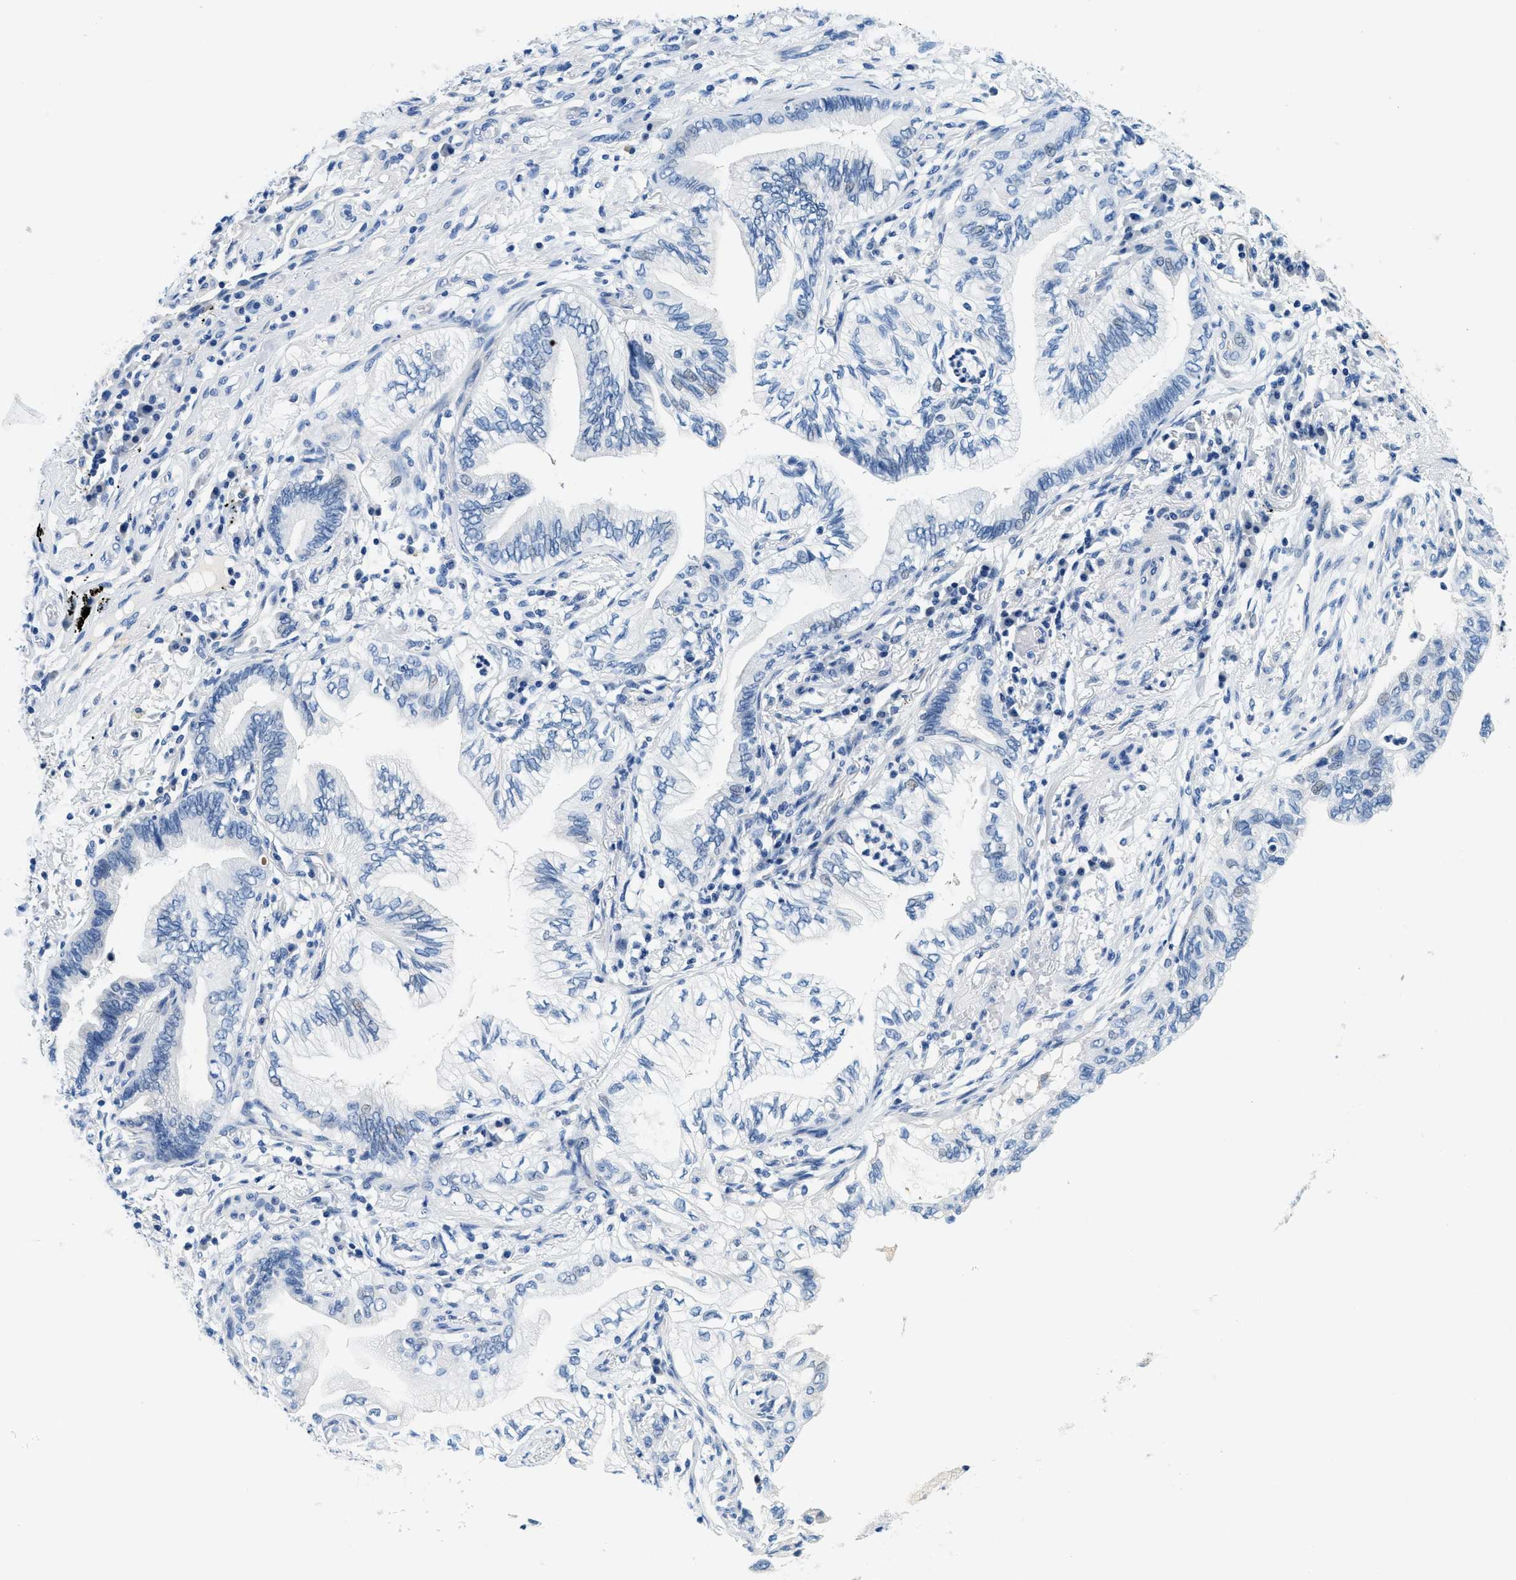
{"staining": {"intensity": "negative", "quantity": "none", "location": "none"}, "tissue": "lung cancer", "cell_type": "Tumor cells", "image_type": "cancer", "snomed": [{"axis": "morphology", "description": "Normal tissue, NOS"}, {"axis": "morphology", "description": "Adenocarcinoma, NOS"}, {"axis": "topography", "description": "Bronchus"}, {"axis": "topography", "description": "Lung"}], "caption": "Tumor cells are negative for brown protein staining in lung cancer.", "gene": "GSTM3", "patient": {"sex": "female", "age": 70}}